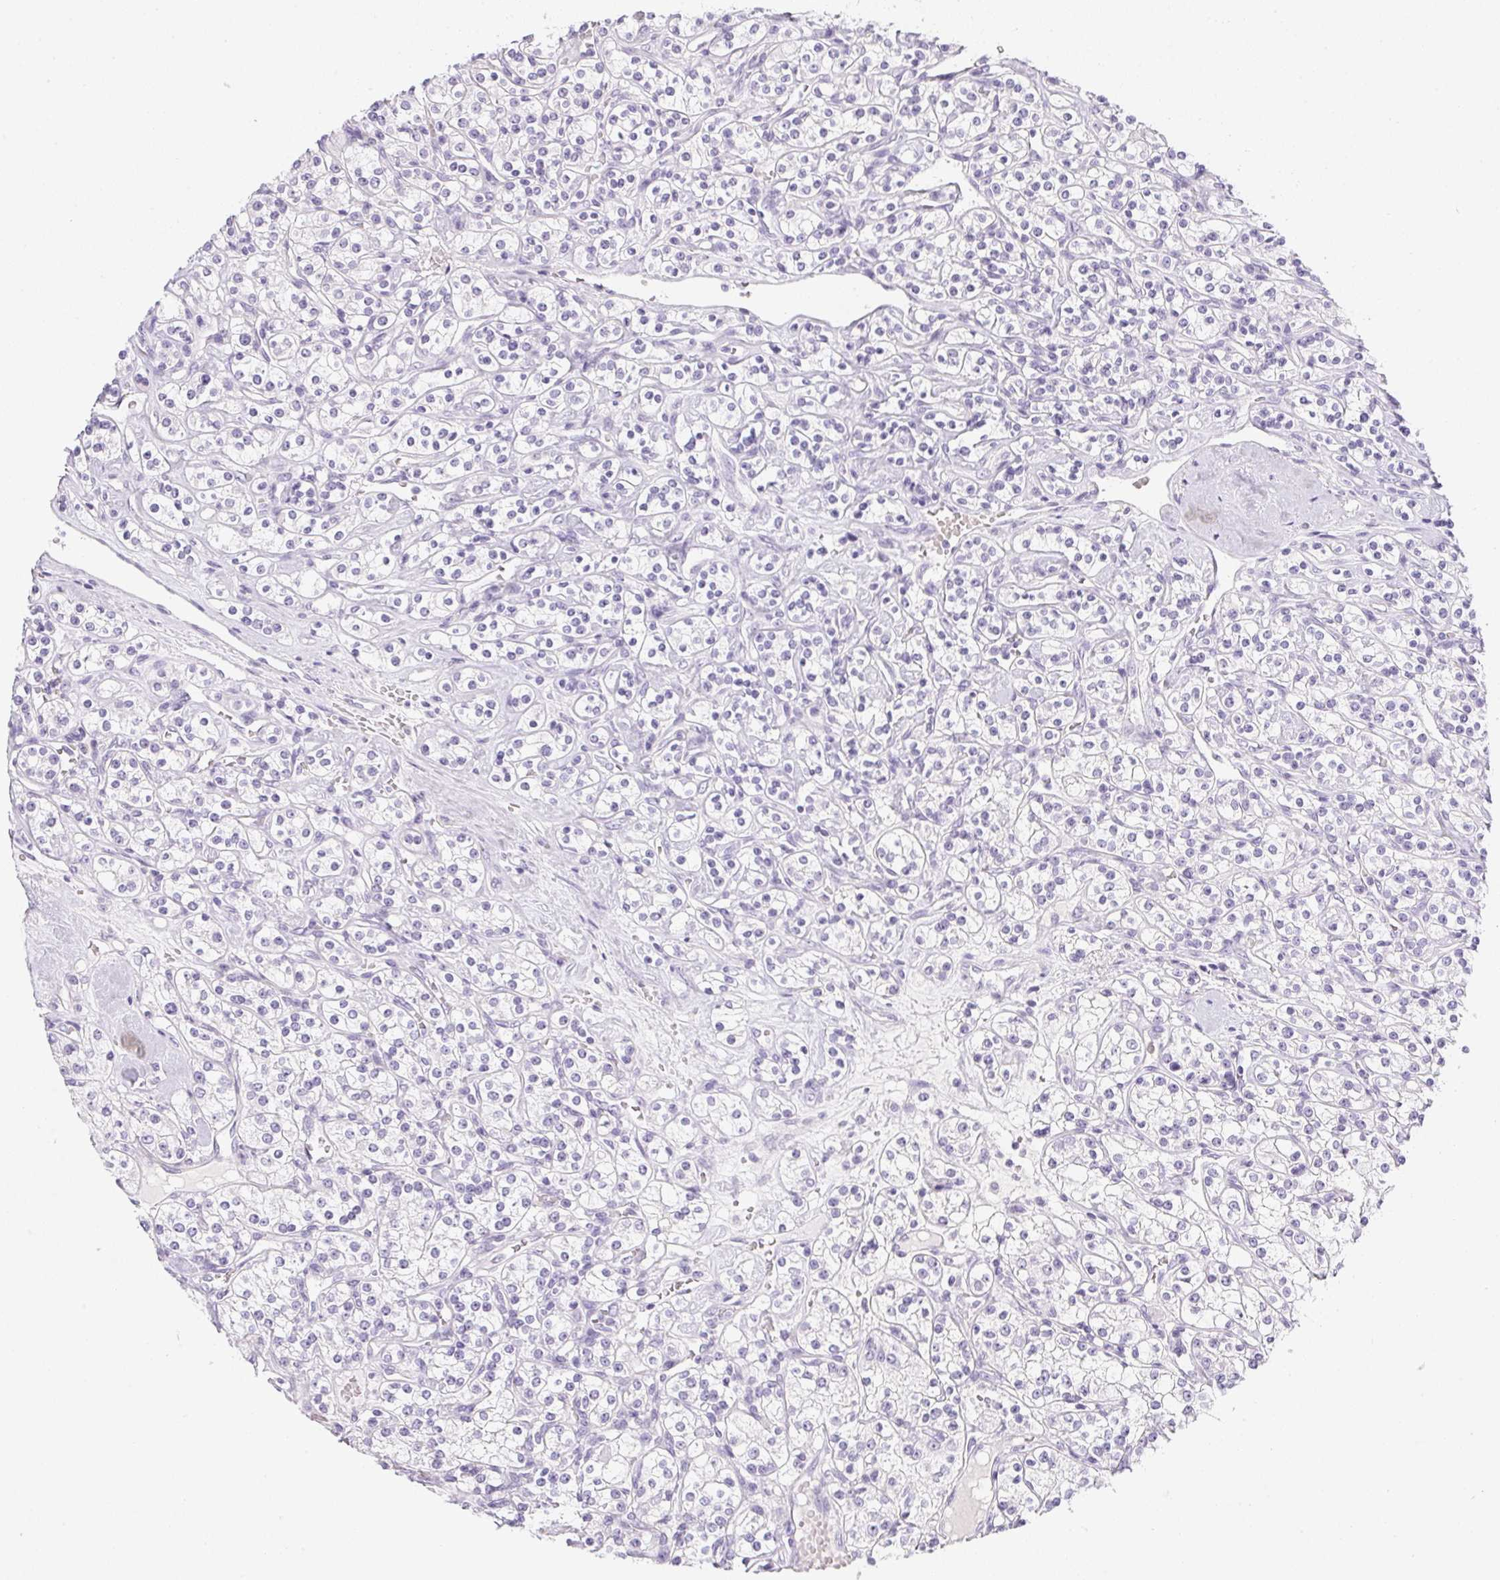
{"staining": {"intensity": "negative", "quantity": "none", "location": "none"}, "tissue": "renal cancer", "cell_type": "Tumor cells", "image_type": "cancer", "snomed": [{"axis": "morphology", "description": "Adenocarcinoma, NOS"}, {"axis": "topography", "description": "Kidney"}], "caption": "IHC of adenocarcinoma (renal) exhibits no staining in tumor cells.", "gene": "PPY", "patient": {"sex": "male", "age": 77}}